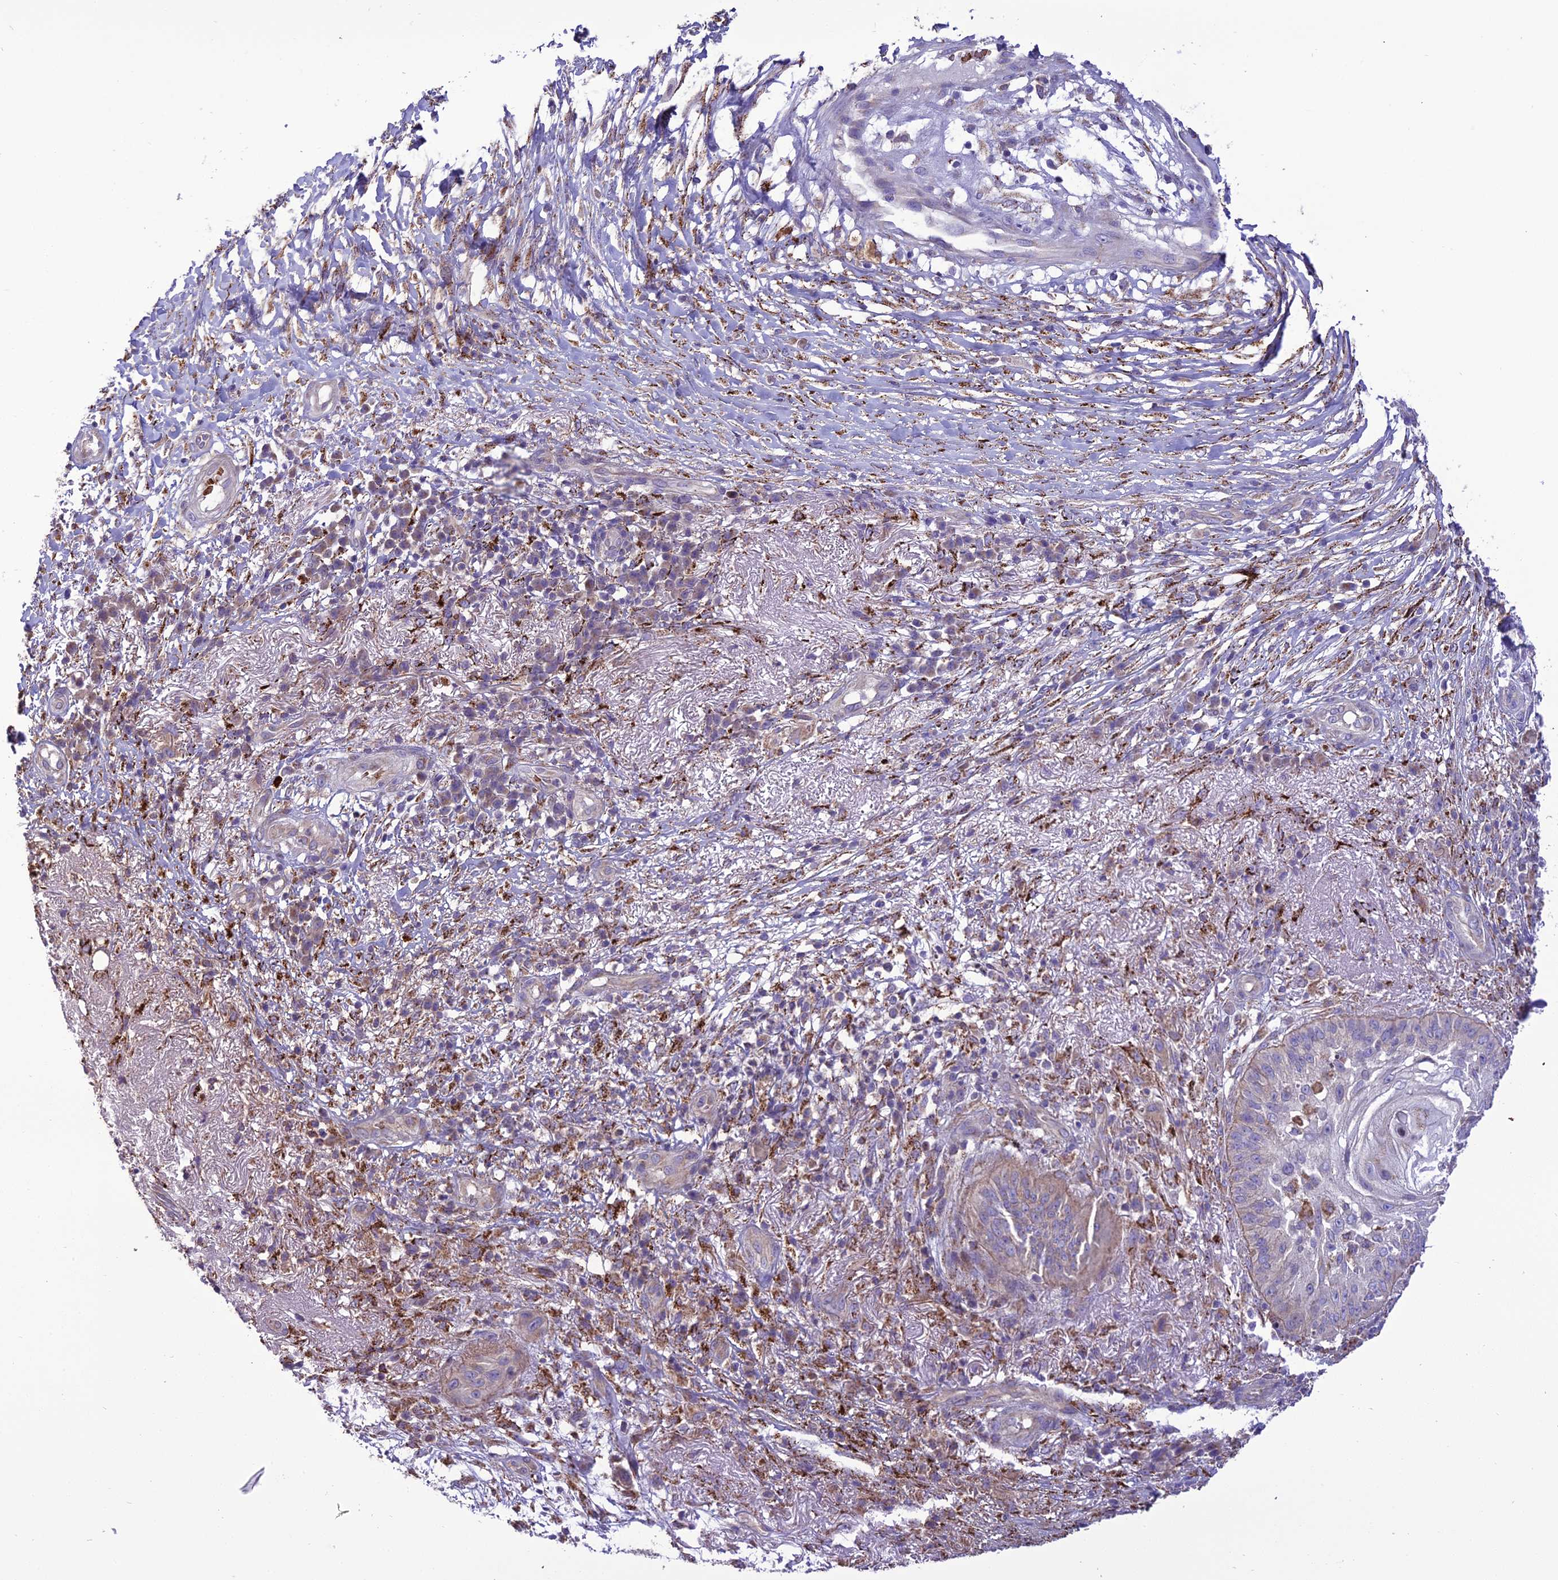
{"staining": {"intensity": "negative", "quantity": "none", "location": "none"}, "tissue": "skin cancer", "cell_type": "Tumor cells", "image_type": "cancer", "snomed": [{"axis": "morphology", "description": "Squamous cell carcinoma, NOS"}, {"axis": "topography", "description": "Skin"}], "caption": "This is an IHC photomicrograph of squamous cell carcinoma (skin). There is no staining in tumor cells.", "gene": "TBC1D24", "patient": {"sex": "male", "age": 70}}